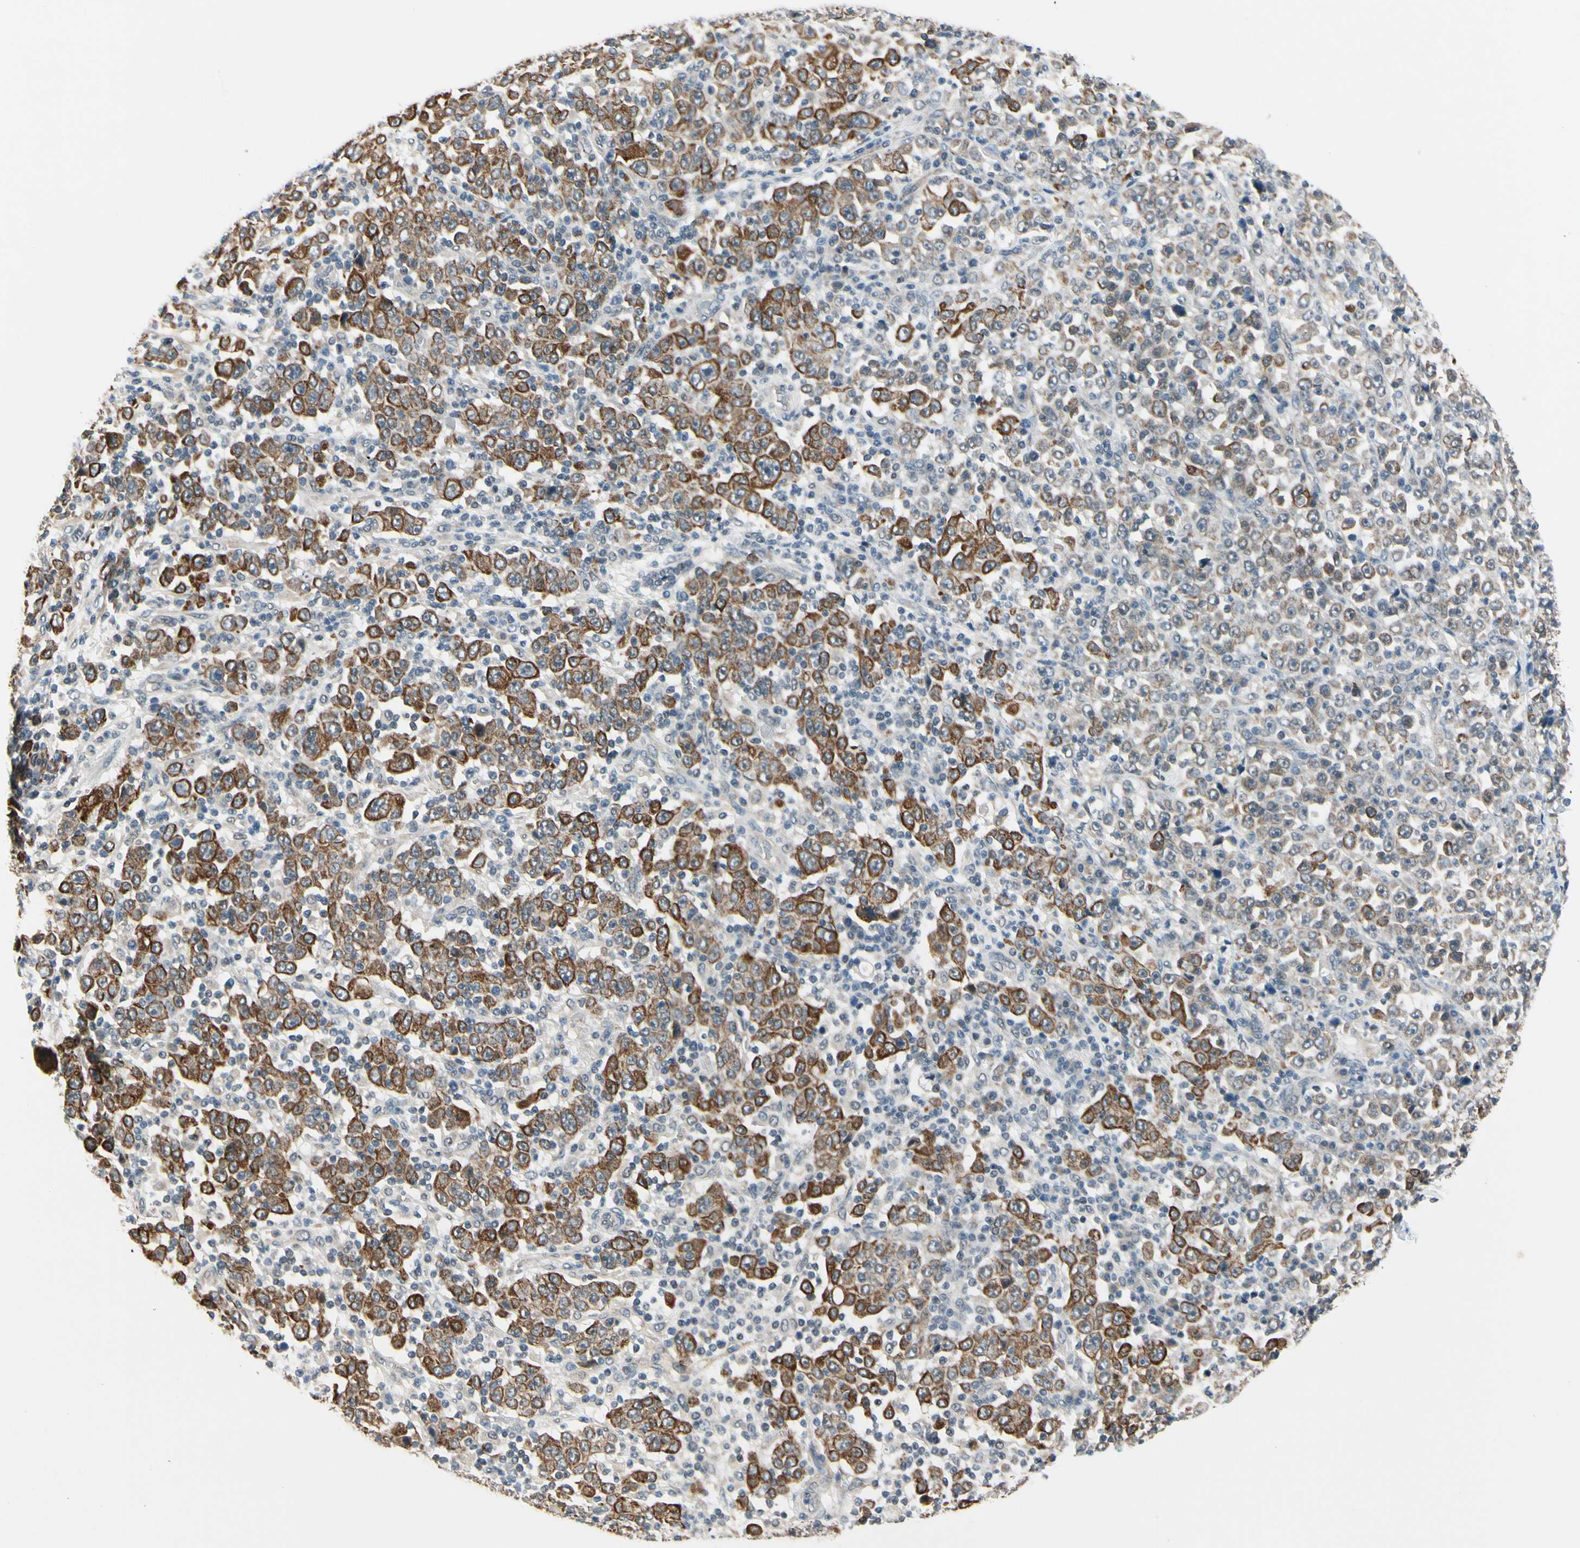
{"staining": {"intensity": "strong", "quantity": ">75%", "location": "cytoplasmic/membranous"}, "tissue": "stomach cancer", "cell_type": "Tumor cells", "image_type": "cancer", "snomed": [{"axis": "morphology", "description": "Normal tissue, NOS"}, {"axis": "morphology", "description": "Adenocarcinoma, NOS"}, {"axis": "topography", "description": "Stomach, upper"}, {"axis": "topography", "description": "Stomach"}], "caption": "Protein expression analysis of human stomach adenocarcinoma reveals strong cytoplasmic/membranous expression in about >75% of tumor cells. (DAB = brown stain, brightfield microscopy at high magnification).", "gene": "TAF12", "patient": {"sex": "male", "age": 59}}